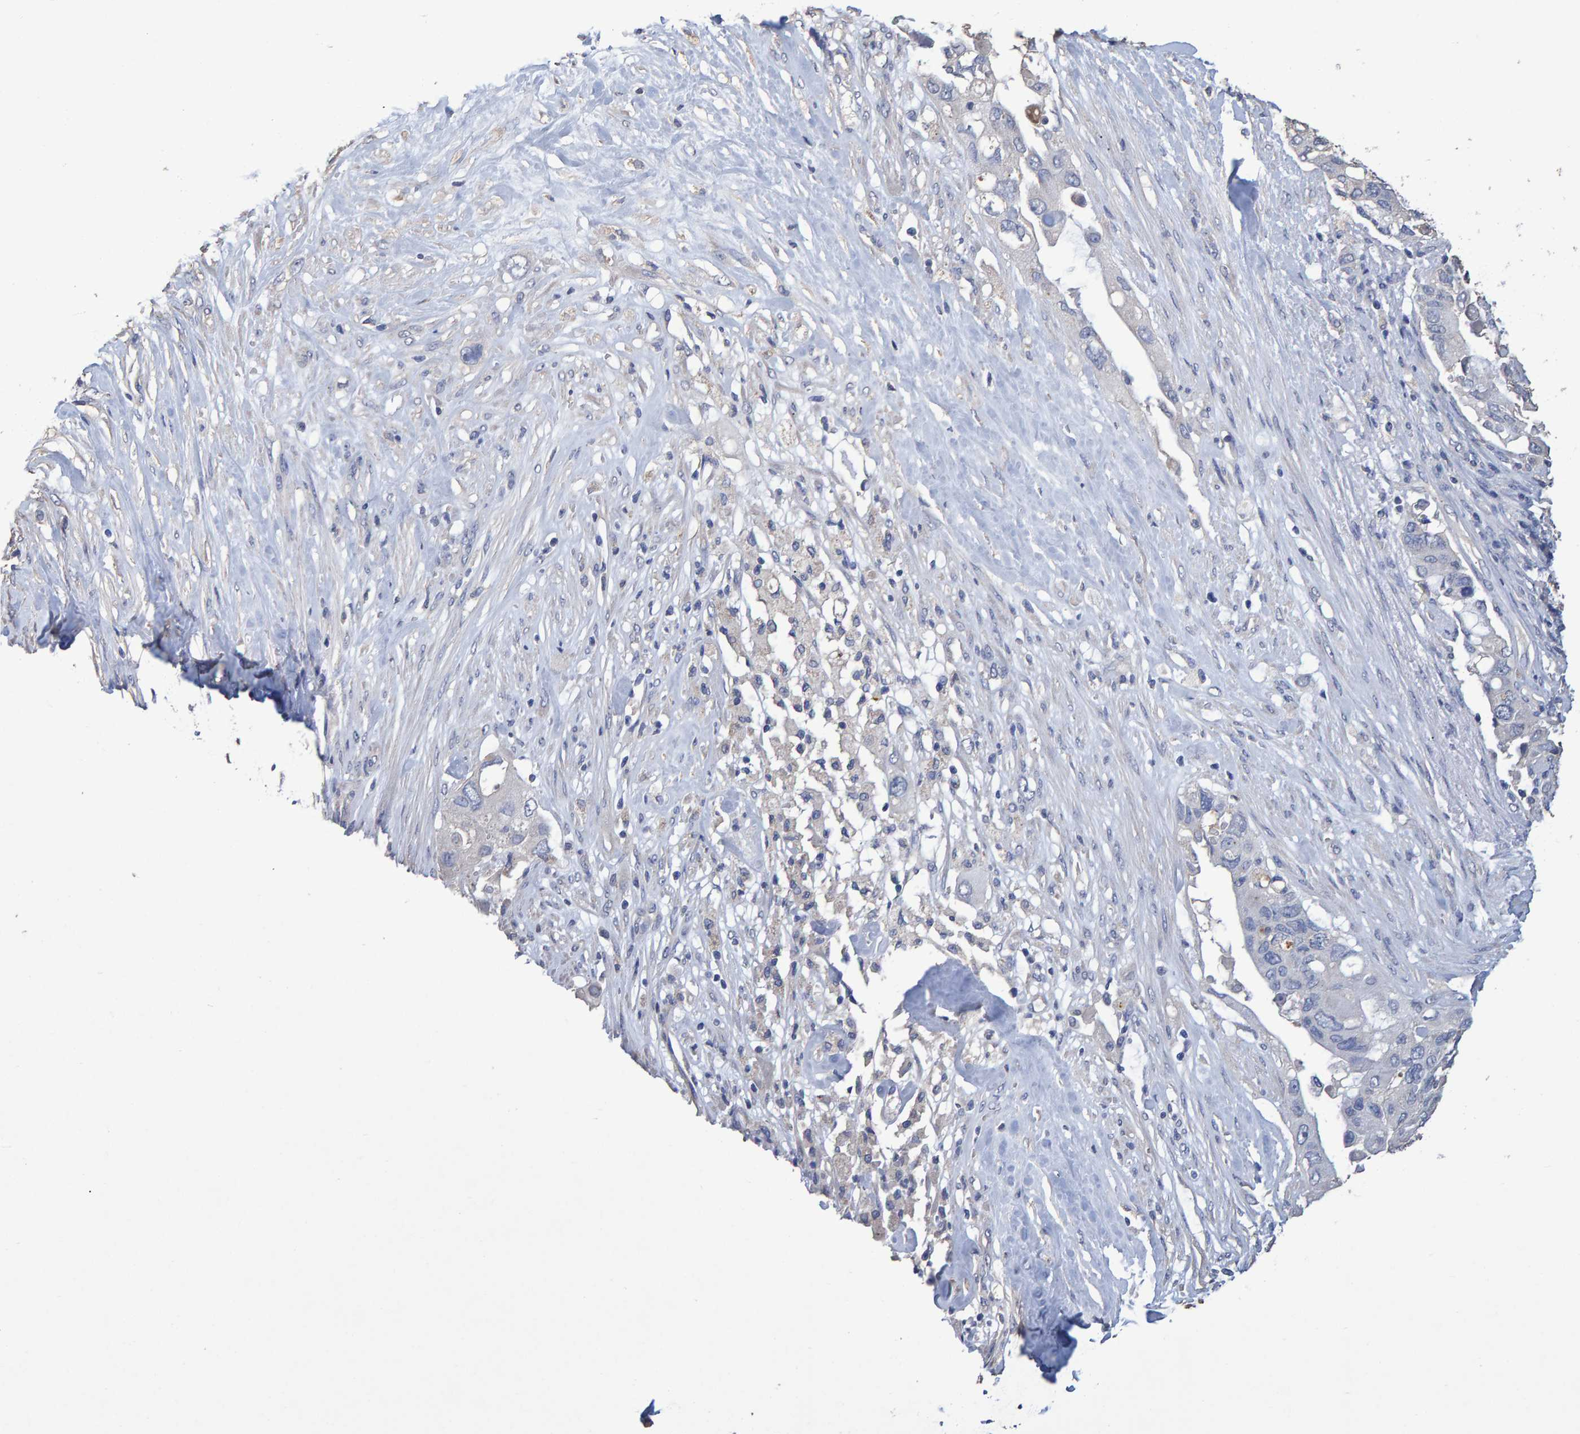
{"staining": {"intensity": "negative", "quantity": "none", "location": "none"}, "tissue": "pancreatic cancer", "cell_type": "Tumor cells", "image_type": "cancer", "snomed": [{"axis": "morphology", "description": "Adenocarcinoma, NOS"}, {"axis": "topography", "description": "Pancreas"}], "caption": "Immunohistochemistry histopathology image of neoplastic tissue: adenocarcinoma (pancreatic) stained with DAB reveals no significant protein staining in tumor cells.", "gene": "HEMGN", "patient": {"sex": "female", "age": 56}}